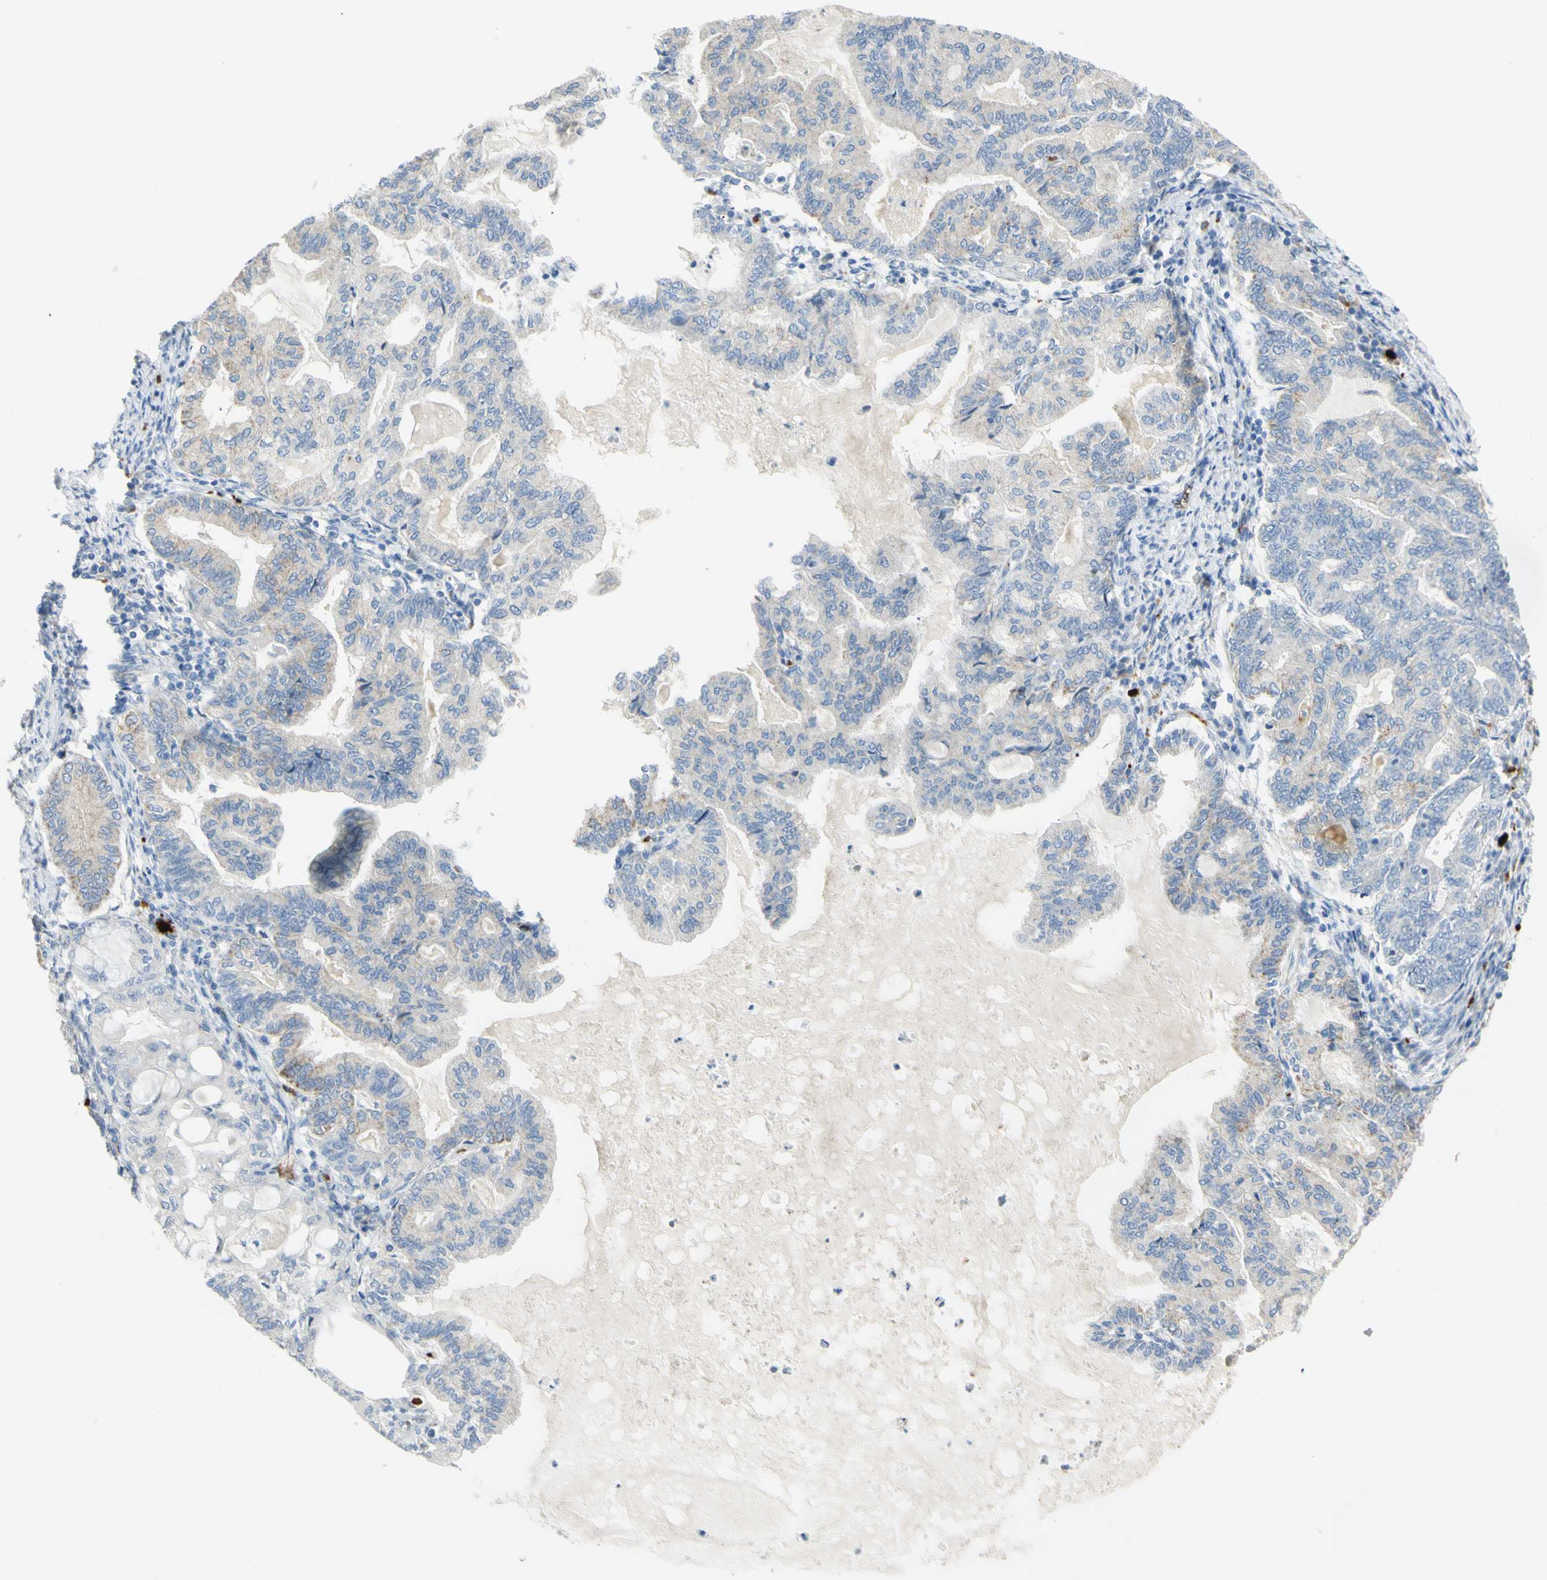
{"staining": {"intensity": "weak", "quantity": "<25%", "location": "cytoplasmic/membranous"}, "tissue": "endometrial cancer", "cell_type": "Tumor cells", "image_type": "cancer", "snomed": [{"axis": "morphology", "description": "Adenocarcinoma, NOS"}, {"axis": "topography", "description": "Endometrium"}], "caption": "A histopathology image of human adenocarcinoma (endometrial) is negative for staining in tumor cells. (DAB (3,3'-diaminobenzidine) immunohistochemistry (IHC), high magnification).", "gene": "GAN", "patient": {"sex": "female", "age": 86}}